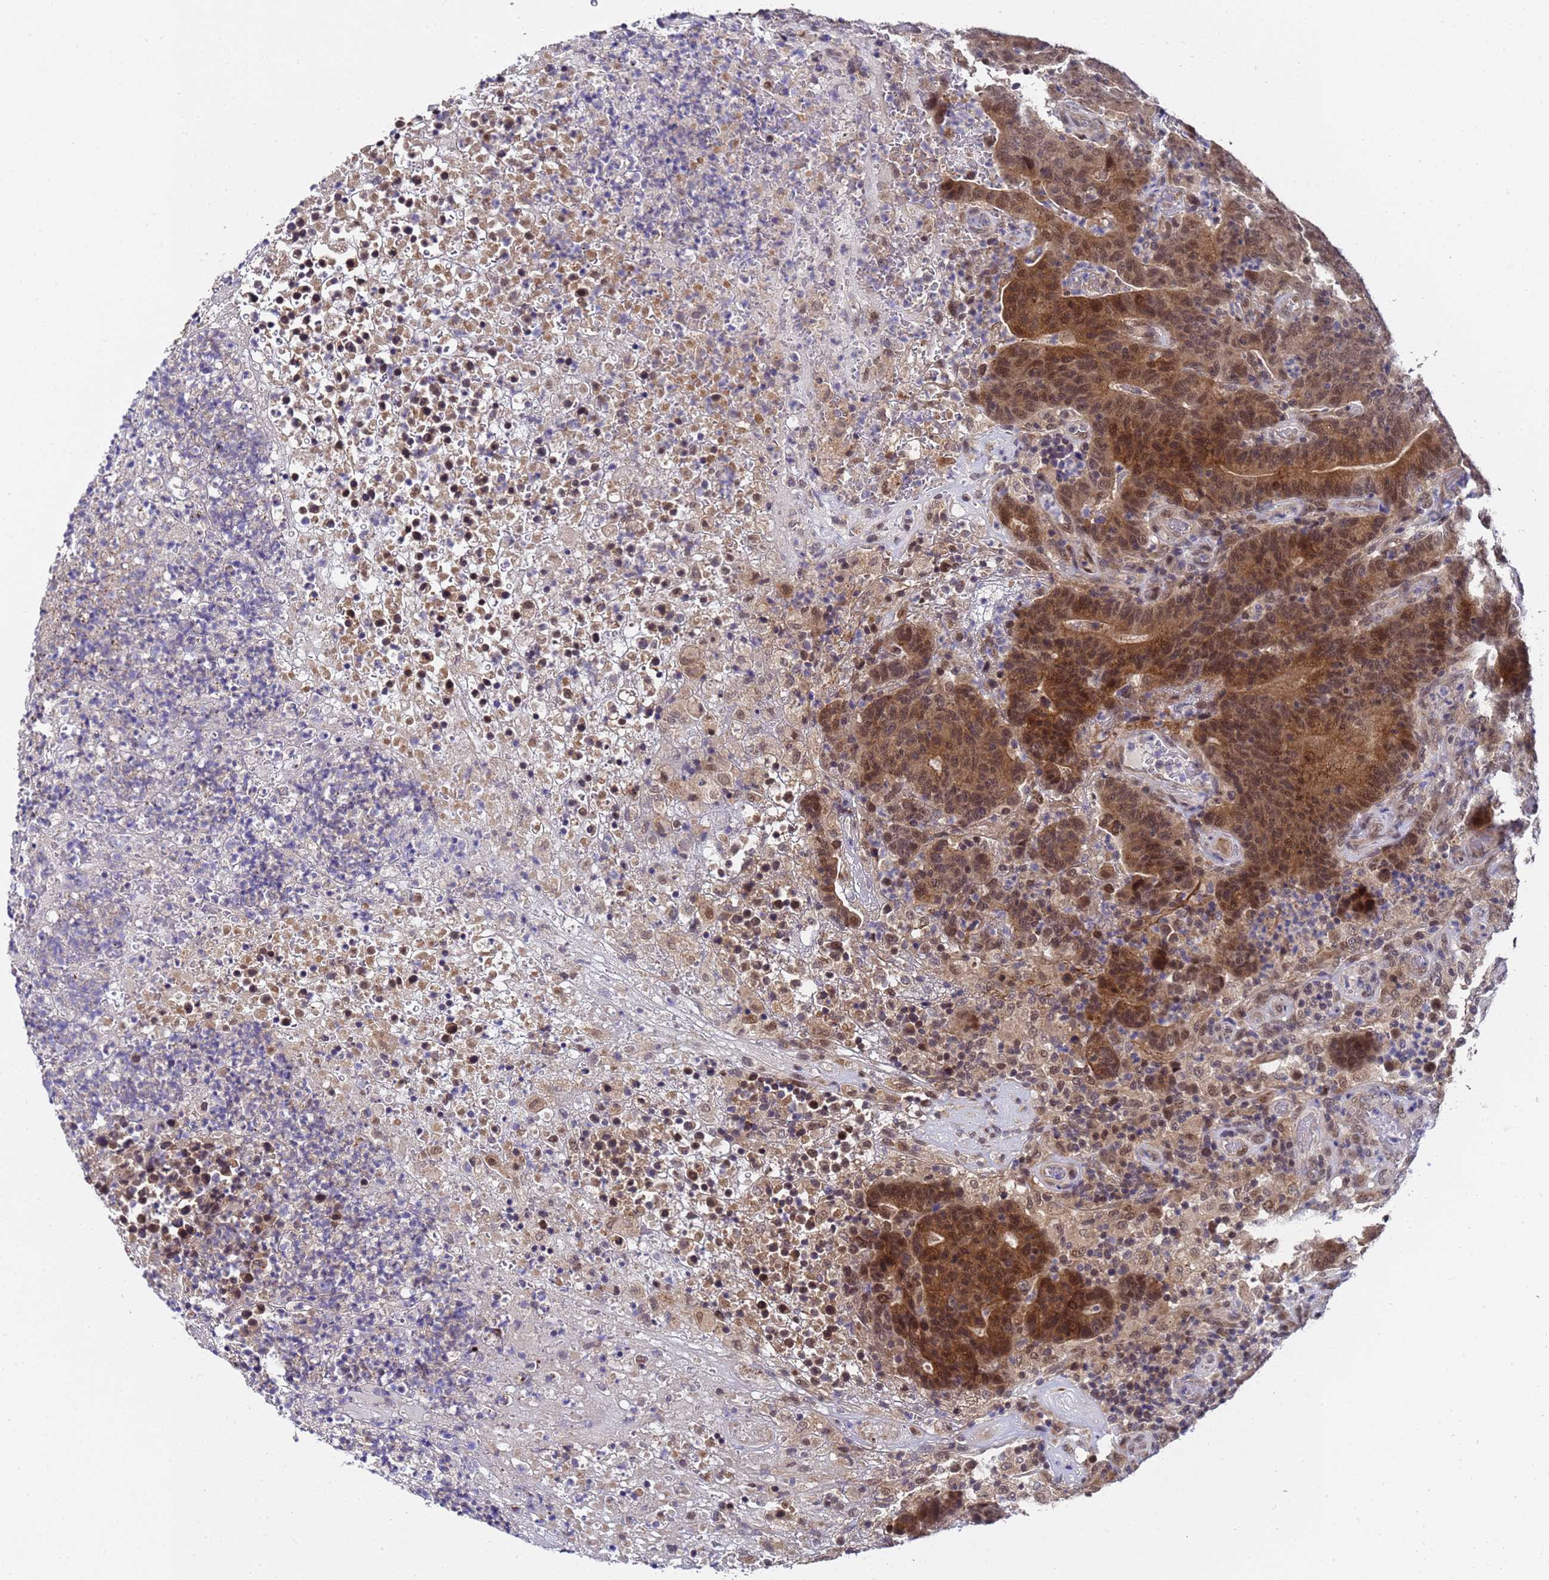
{"staining": {"intensity": "moderate", "quantity": ">75%", "location": "cytoplasmic/membranous,nuclear"}, "tissue": "colorectal cancer", "cell_type": "Tumor cells", "image_type": "cancer", "snomed": [{"axis": "morphology", "description": "Normal tissue, NOS"}, {"axis": "morphology", "description": "Adenocarcinoma, NOS"}, {"axis": "topography", "description": "Colon"}], "caption": "The micrograph reveals immunohistochemical staining of colorectal cancer. There is moderate cytoplasmic/membranous and nuclear positivity is present in about >75% of tumor cells.", "gene": "ANAPC13", "patient": {"sex": "female", "age": 75}}